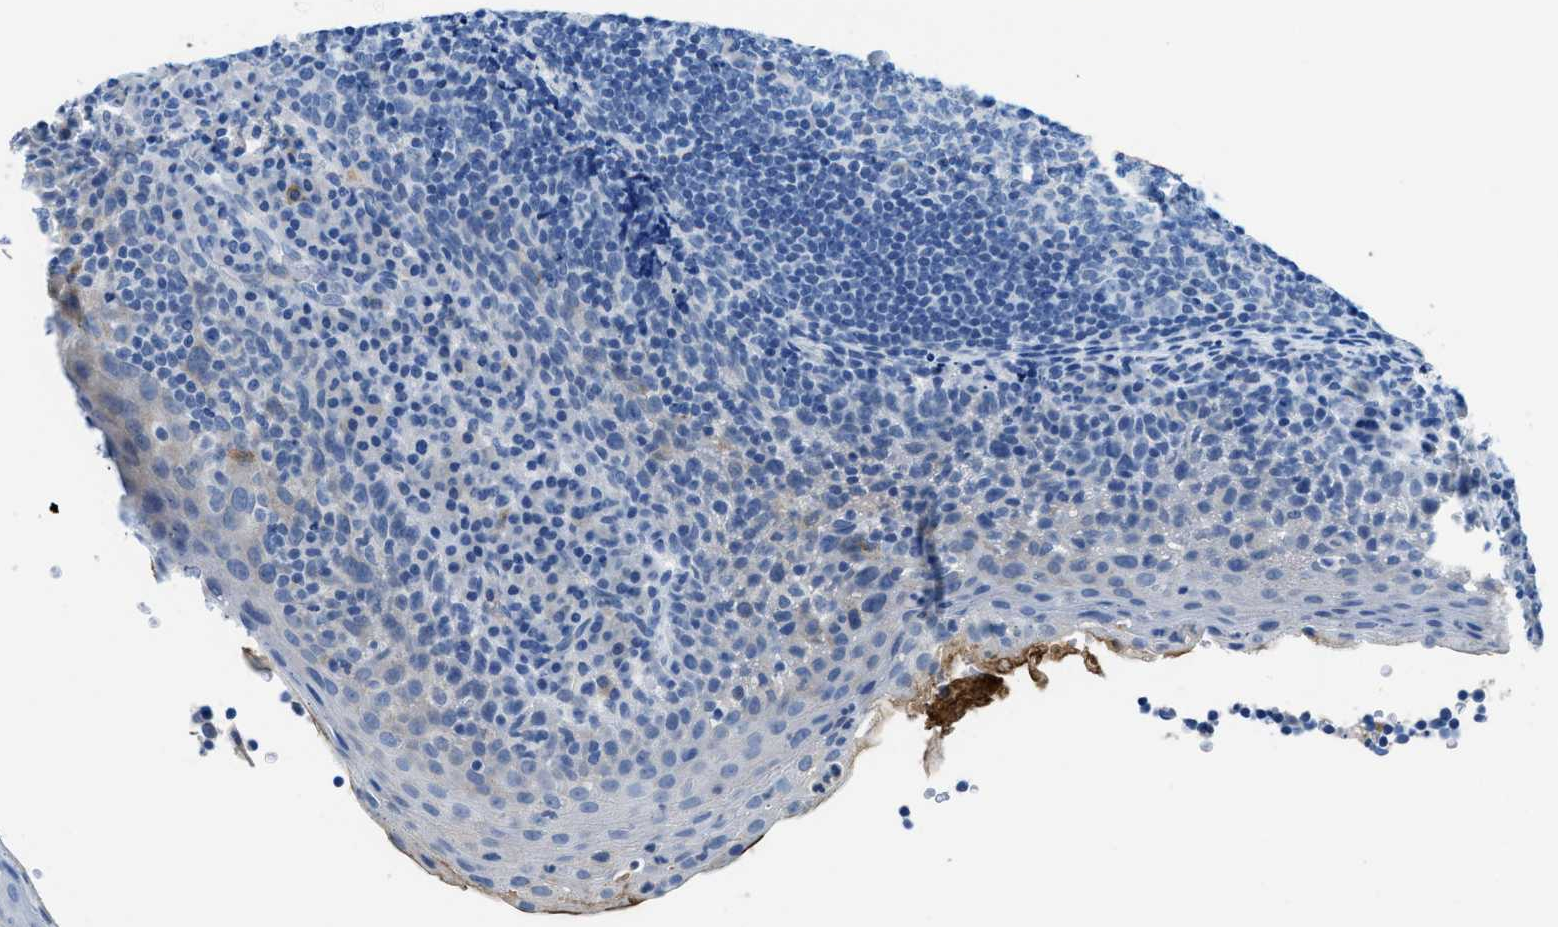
{"staining": {"intensity": "negative", "quantity": "none", "location": "none"}, "tissue": "tonsil", "cell_type": "Germinal center cells", "image_type": "normal", "snomed": [{"axis": "morphology", "description": "Normal tissue, NOS"}, {"axis": "topography", "description": "Tonsil"}], "caption": "The immunohistochemistry (IHC) micrograph has no significant staining in germinal center cells of tonsil. (Brightfield microscopy of DAB immunohistochemistry (IHC) at high magnification).", "gene": "MBL2", "patient": {"sex": "male", "age": 17}}